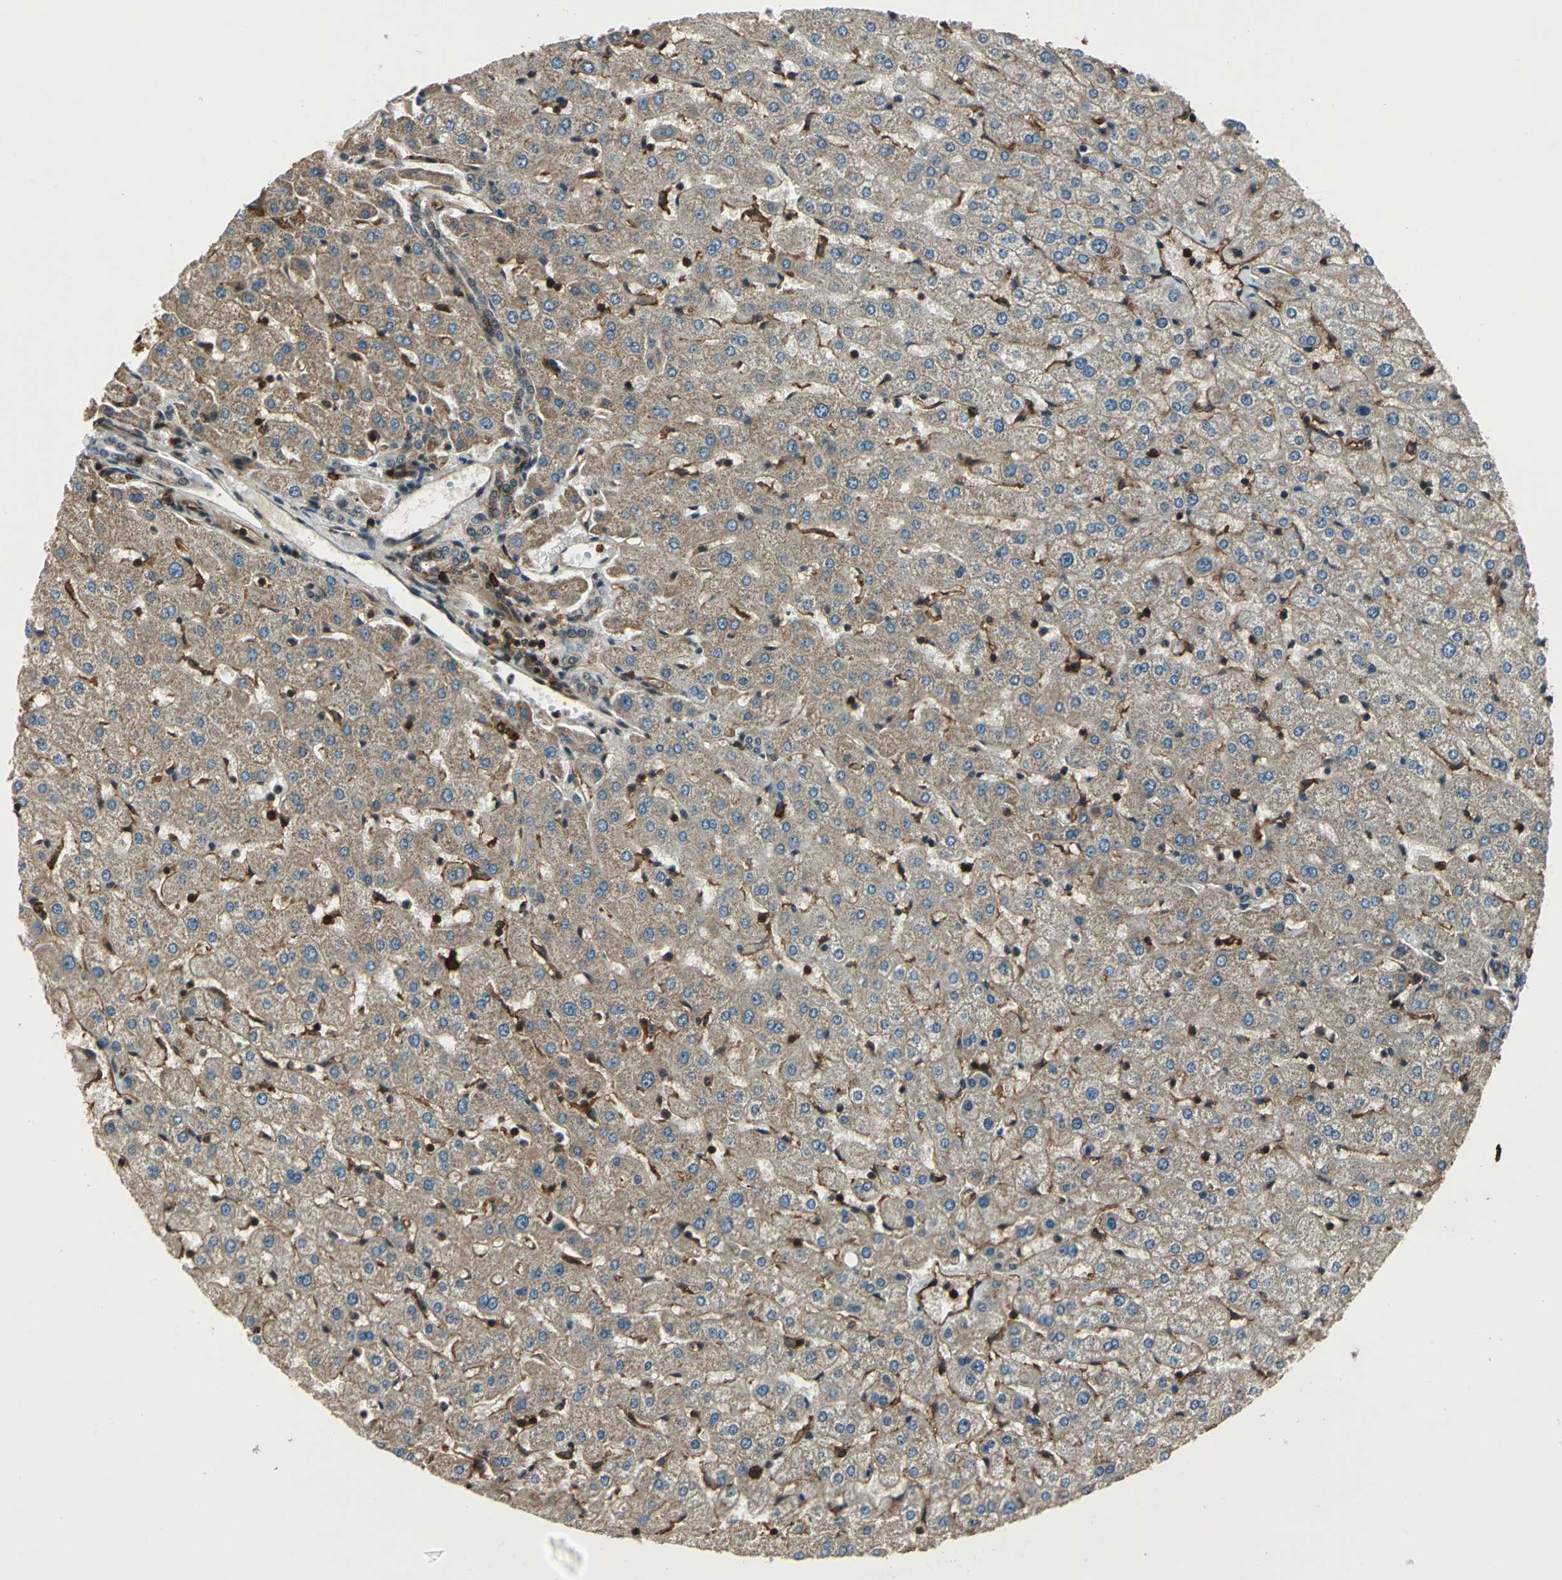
{"staining": {"intensity": "strong", "quantity": ">75%", "location": "cytoplasmic/membranous"}, "tissue": "liver", "cell_type": "Cholangiocytes", "image_type": "normal", "snomed": [{"axis": "morphology", "description": "Normal tissue, NOS"}, {"axis": "morphology", "description": "Fibrosis, NOS"}, {"axis": "topography", "description": "Liver"}], "caption": "A brown stain highlights strong cytoplasmic/membranous expression of a protein in cholangiocytes of normal liver. Ihc stains the protein in brown and the nuclei are stained blue.", "gene": "NR2C2", "patient": {"sex": "female", "age": 29}}